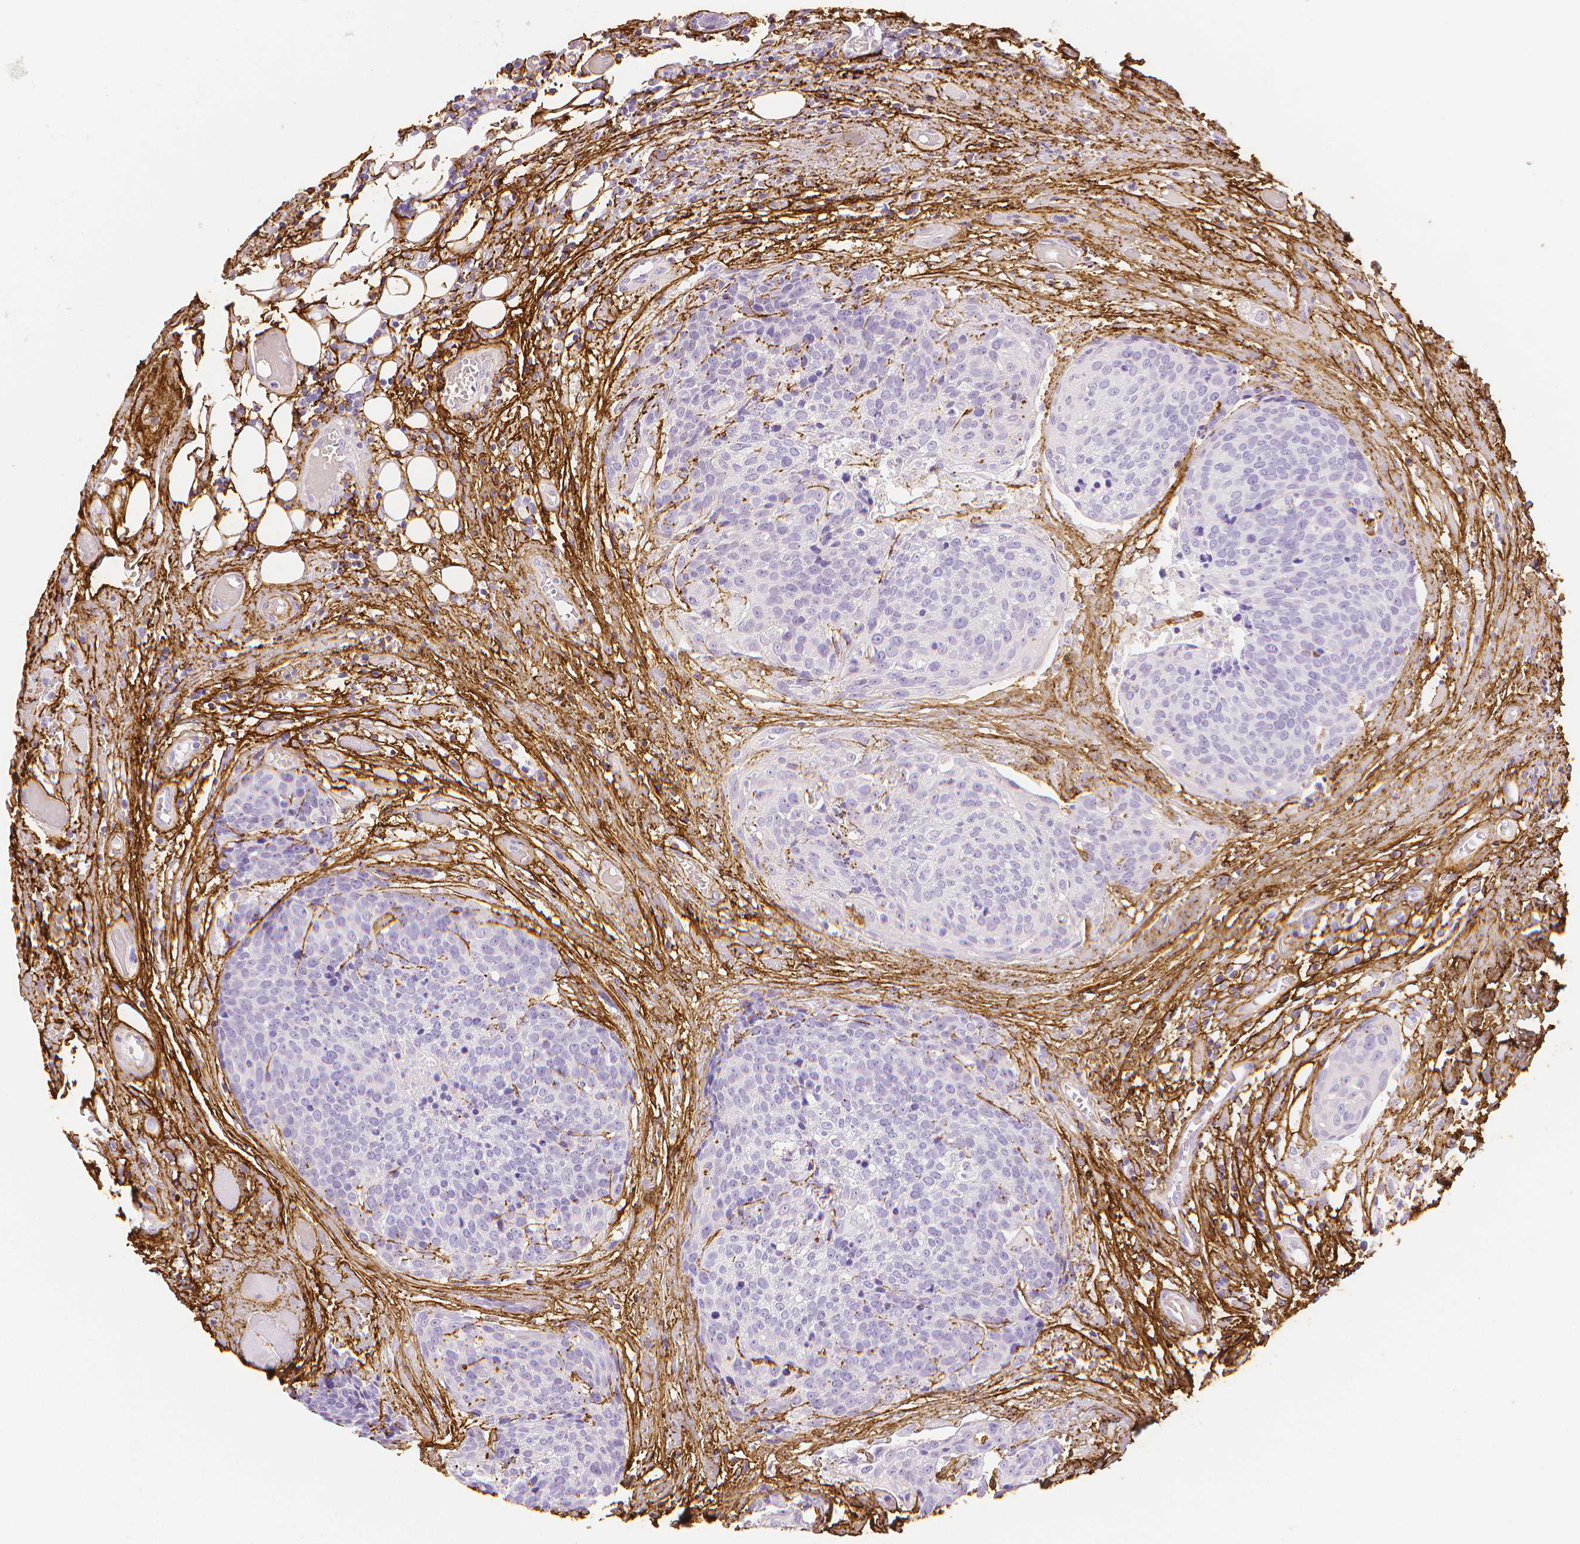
{"staining": {"intensity": "negative", "quantity": "none", "location": "none"}, "tissue": "head and neck cancer", "cell_type": "Tumor cells", "image_type": "cancer", "snomed": [{"axis": "morphology", "description": "Squamous cell carcinoma, NOS"}, {"axis": "topography", "description": "Oral tissue"}, {"axis": "topography", "description": "Head-Neck"}], "caption": "This is an IHC photomicrograph of human squamous cell carcinoma (head and neck). There is no staining in tumor cells.", "gene": "FBN1", "patient": {"sex": "male", "age": 64}}